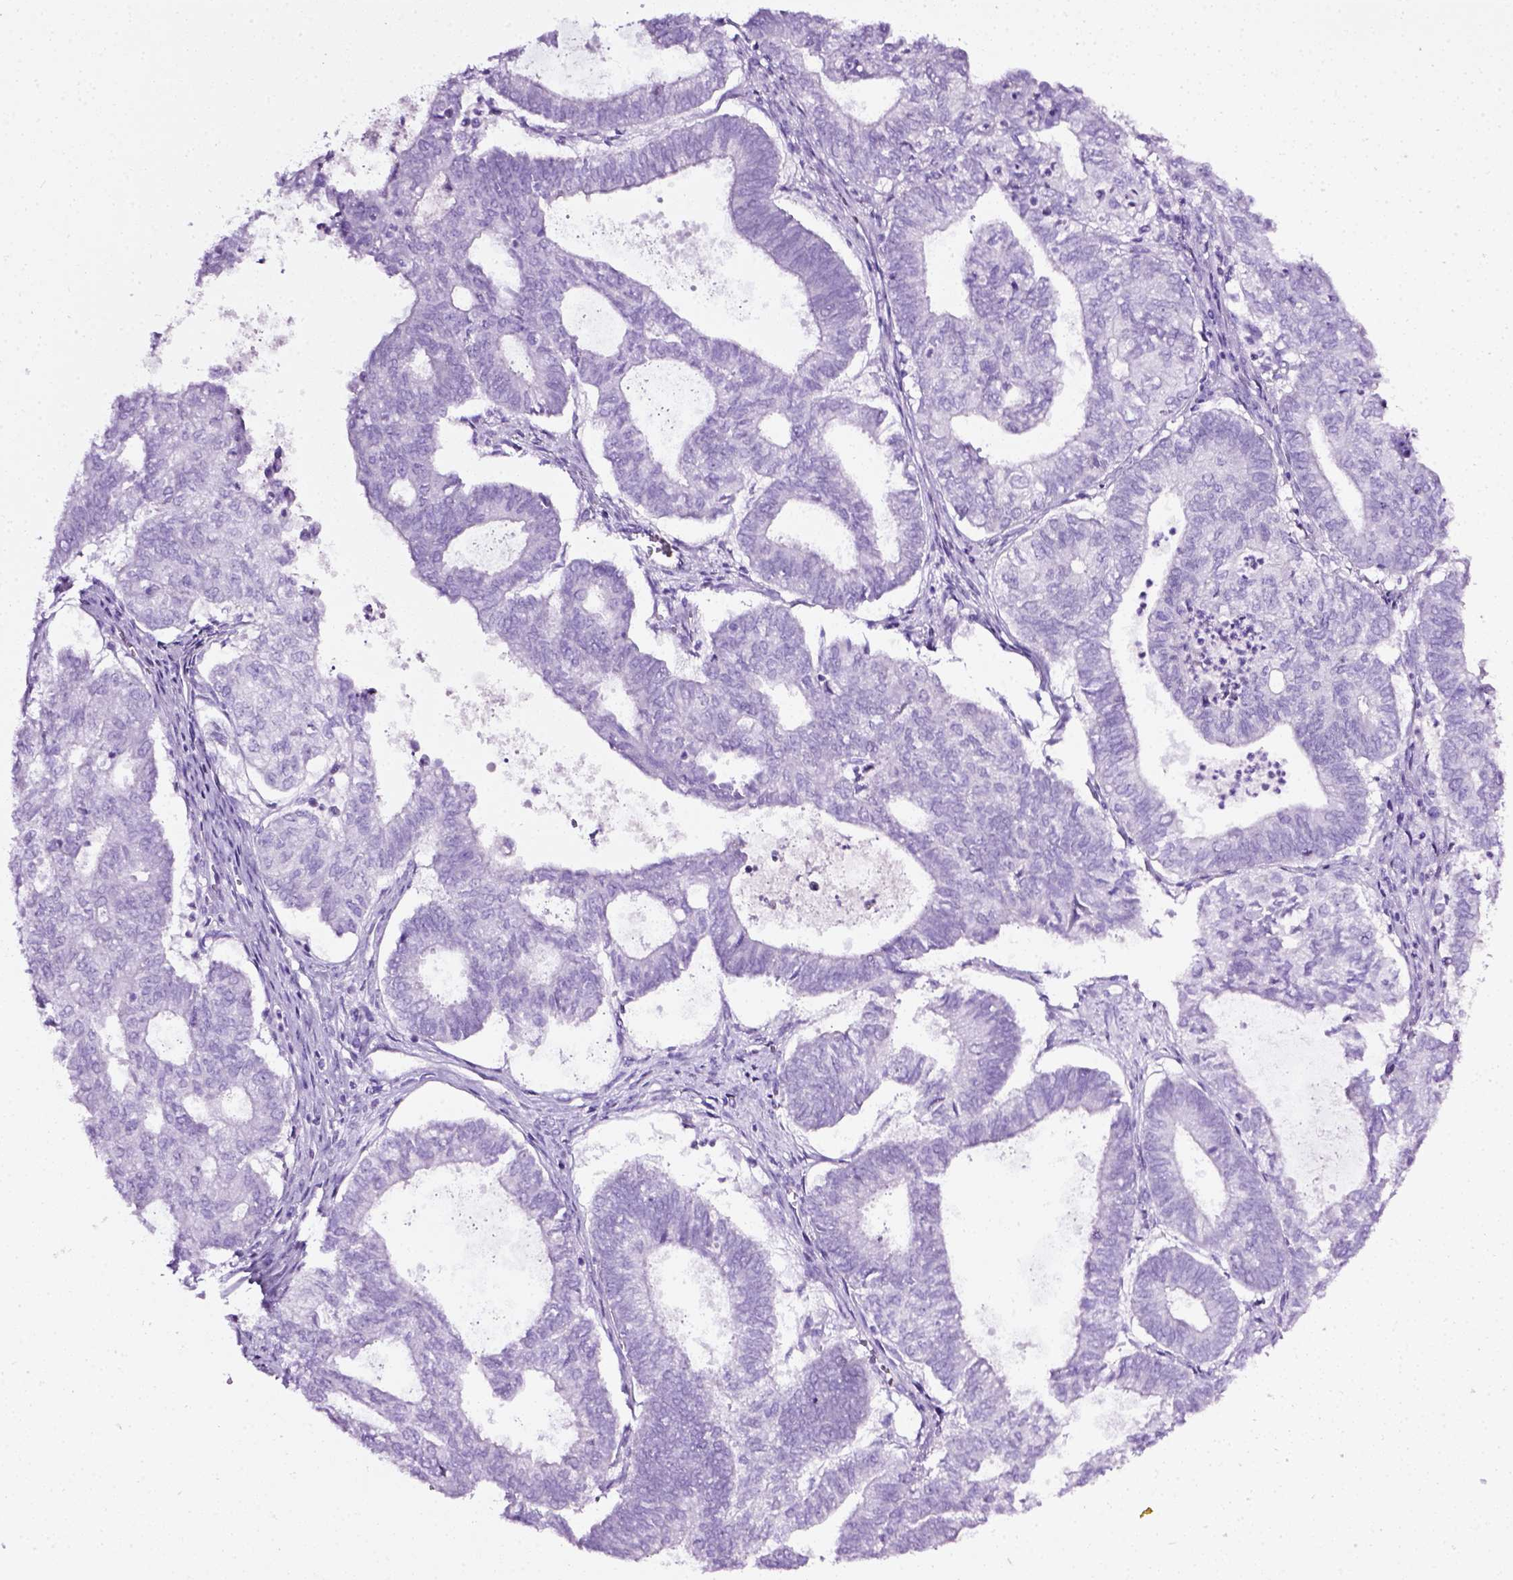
{"staining": {"intensity": "negative", "quantity": "none", "location": "none"}, "tissue": "ovarian cancer", "cell_type": "Tumor cells", "image_type": "cancer", "snomed": [{"axis": "morphology", "description": "Carcinoma, endometroid"}, {"axis": "topography", "description": "Ovary"}], "caption": "Immunohistochemistry (IHC) histopathology image of human ovarian cancer (endometroid carcinoma) stained for a protein (brown), which reveals no positivity in tumor cells.", "gene": "LELP1", "patient": {"sex": "female", "age": 64}}